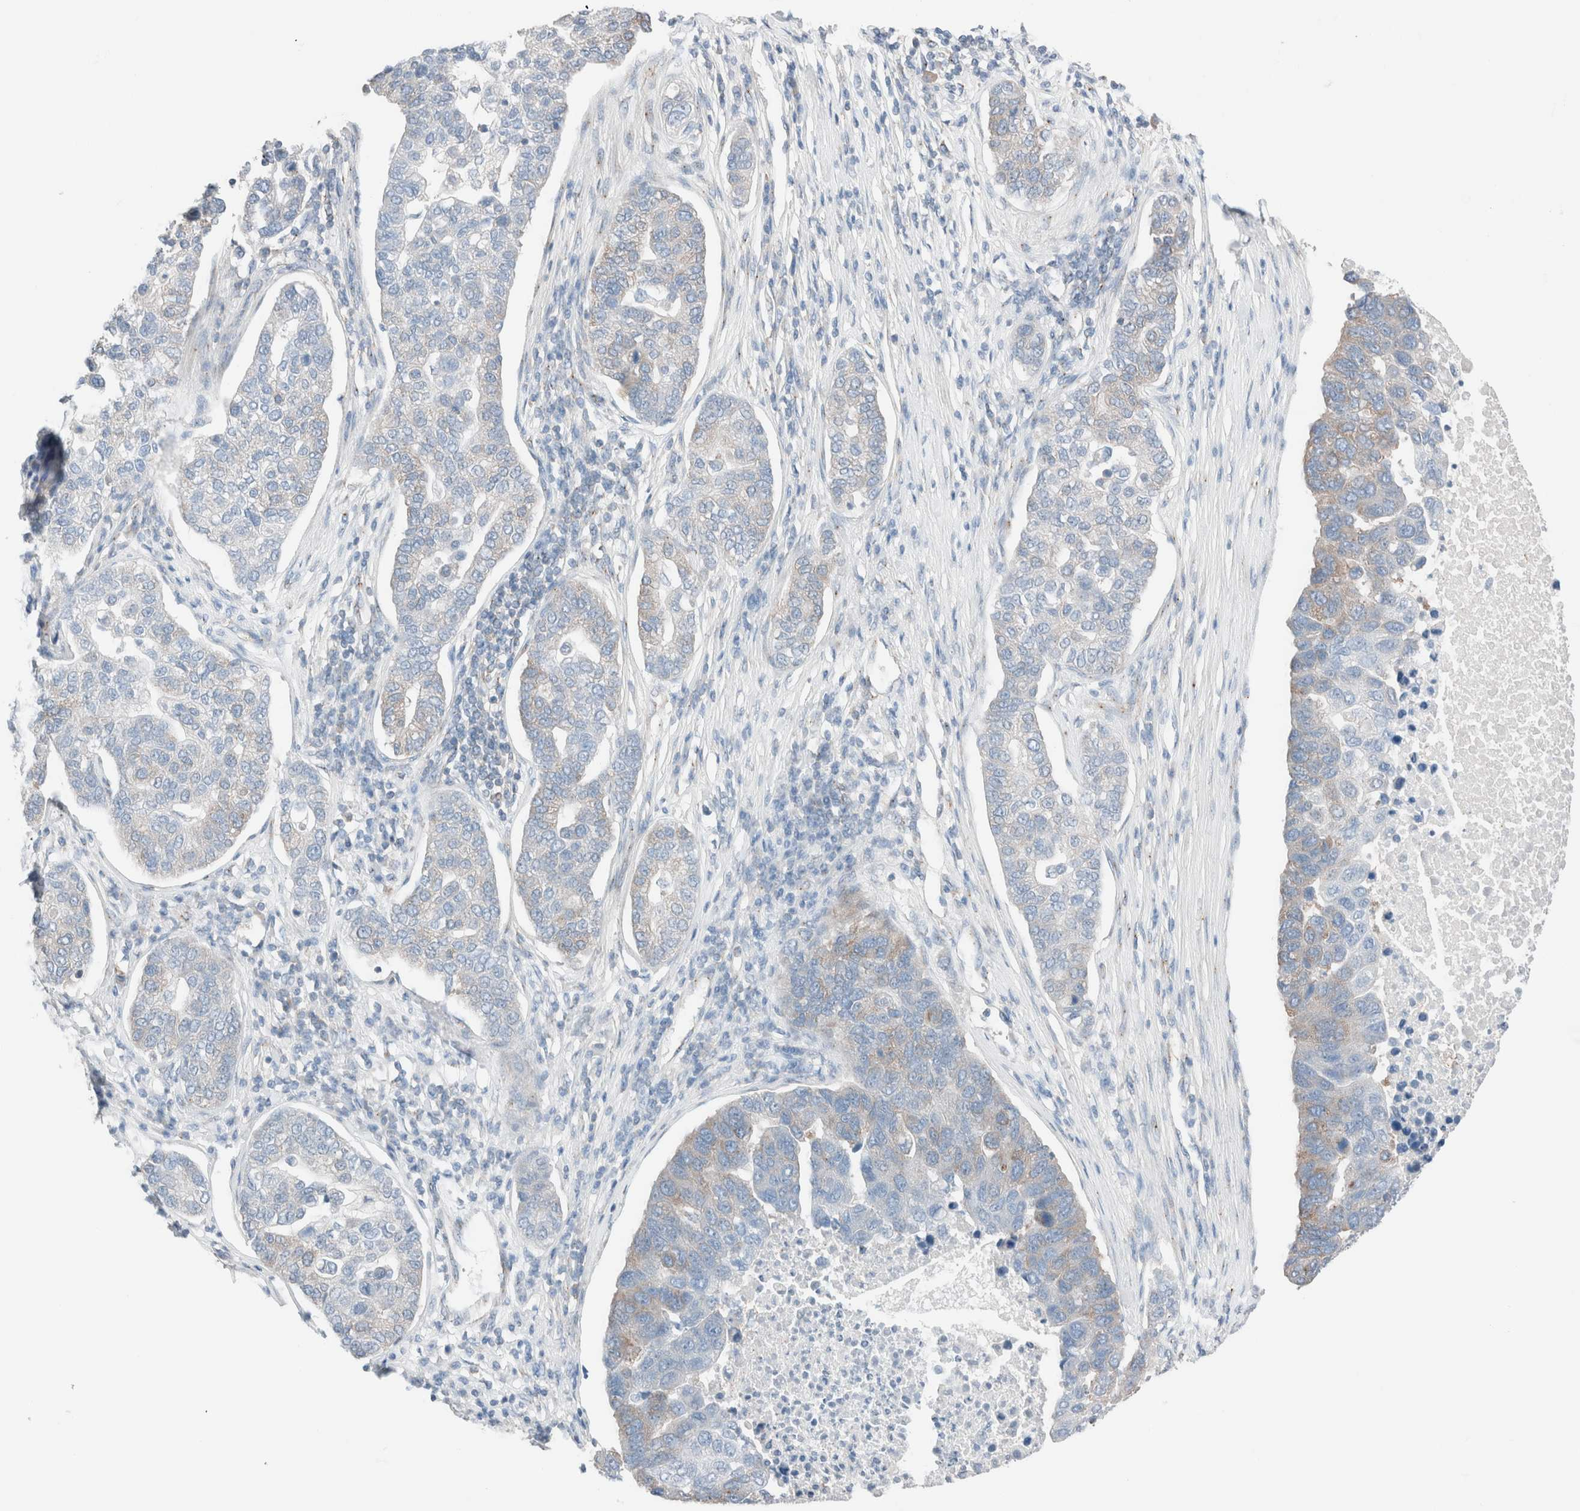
{"staining": {"intensity": "weak", "quantity": "<25%", "location": "cytoplasmic/membranous"}, "tissue": "pancreatic cancer", "cell_type": "Tumor cells", "image_type": "cancer", "snomed": [{"axis": "morphology", "description": "Adenocarcinoma, NOS"}, {"axis": "topography", "description": "Pancreas"}], "caption": "Immunohistochemistry (IHC) histopathology image of human adenocarcinoma (pancreatic) stained for a protein (brown), which displays no expression in tumor cells. (DAB (3,3'-diaminobenzidine) IHC with hematoxylin counter stain).", "gene": "CASC3", "patient": {"sex": "female", "age": 61}}